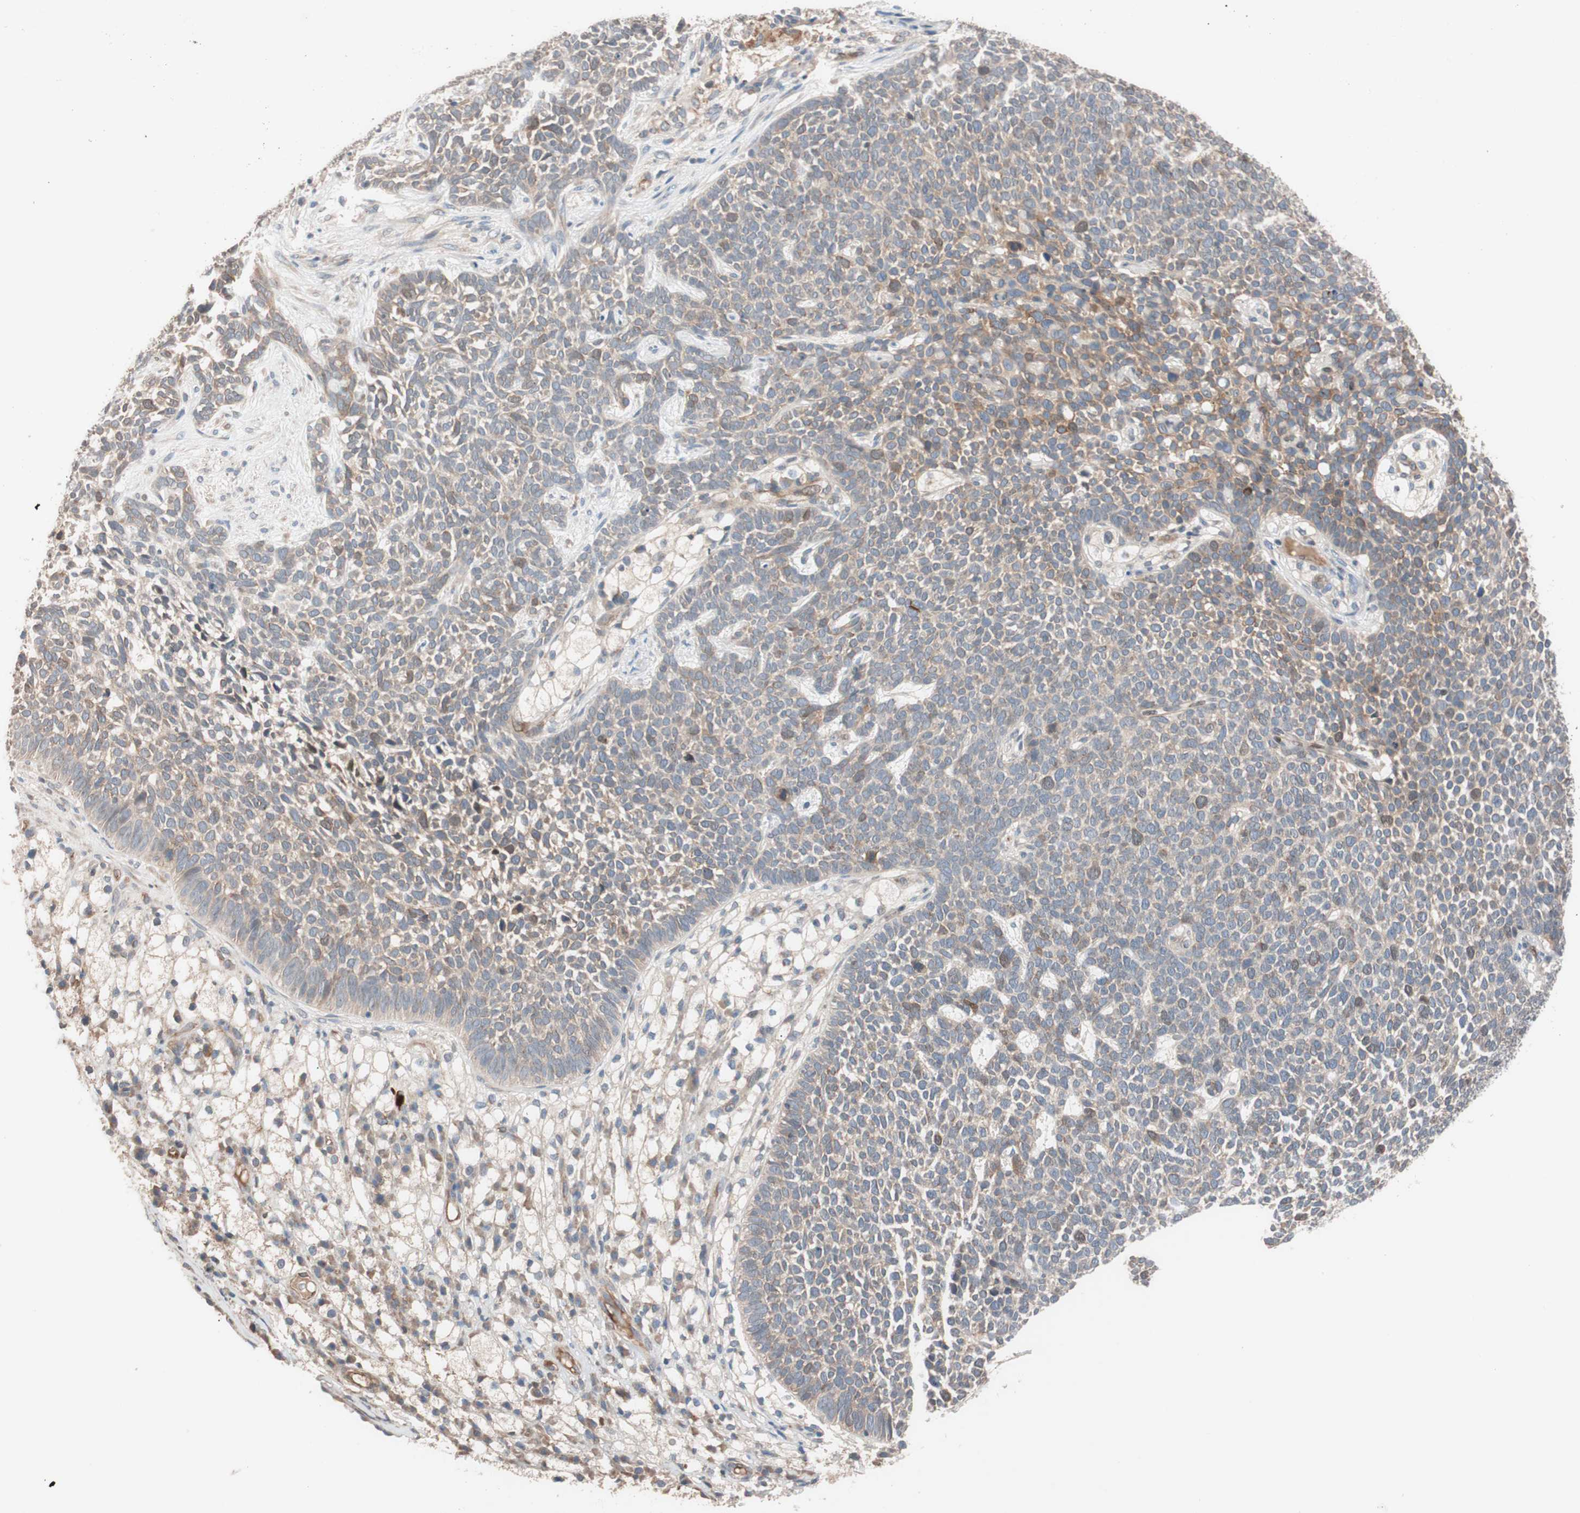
{"staining": {"intensity": "weak", "quantity": ">75%", "location": "cytoplasmic/membranous"}, "tissue": "skin cancer", "cell_type": "Tumor cells", "image_type": "cancer", "snomed": [{"axis": "morphology", "description": "Basal cell carcinoma"}, {"axis": "topography", "description": "Skin"}], "caption": "Tumor cells reveal low levels of weak cytoplasmic/membranous positivity in about >75% of cells in human basal cell carcinoma (skin).", "gene": "SDC4", "patient": {"sex": "female", "age": 84}}